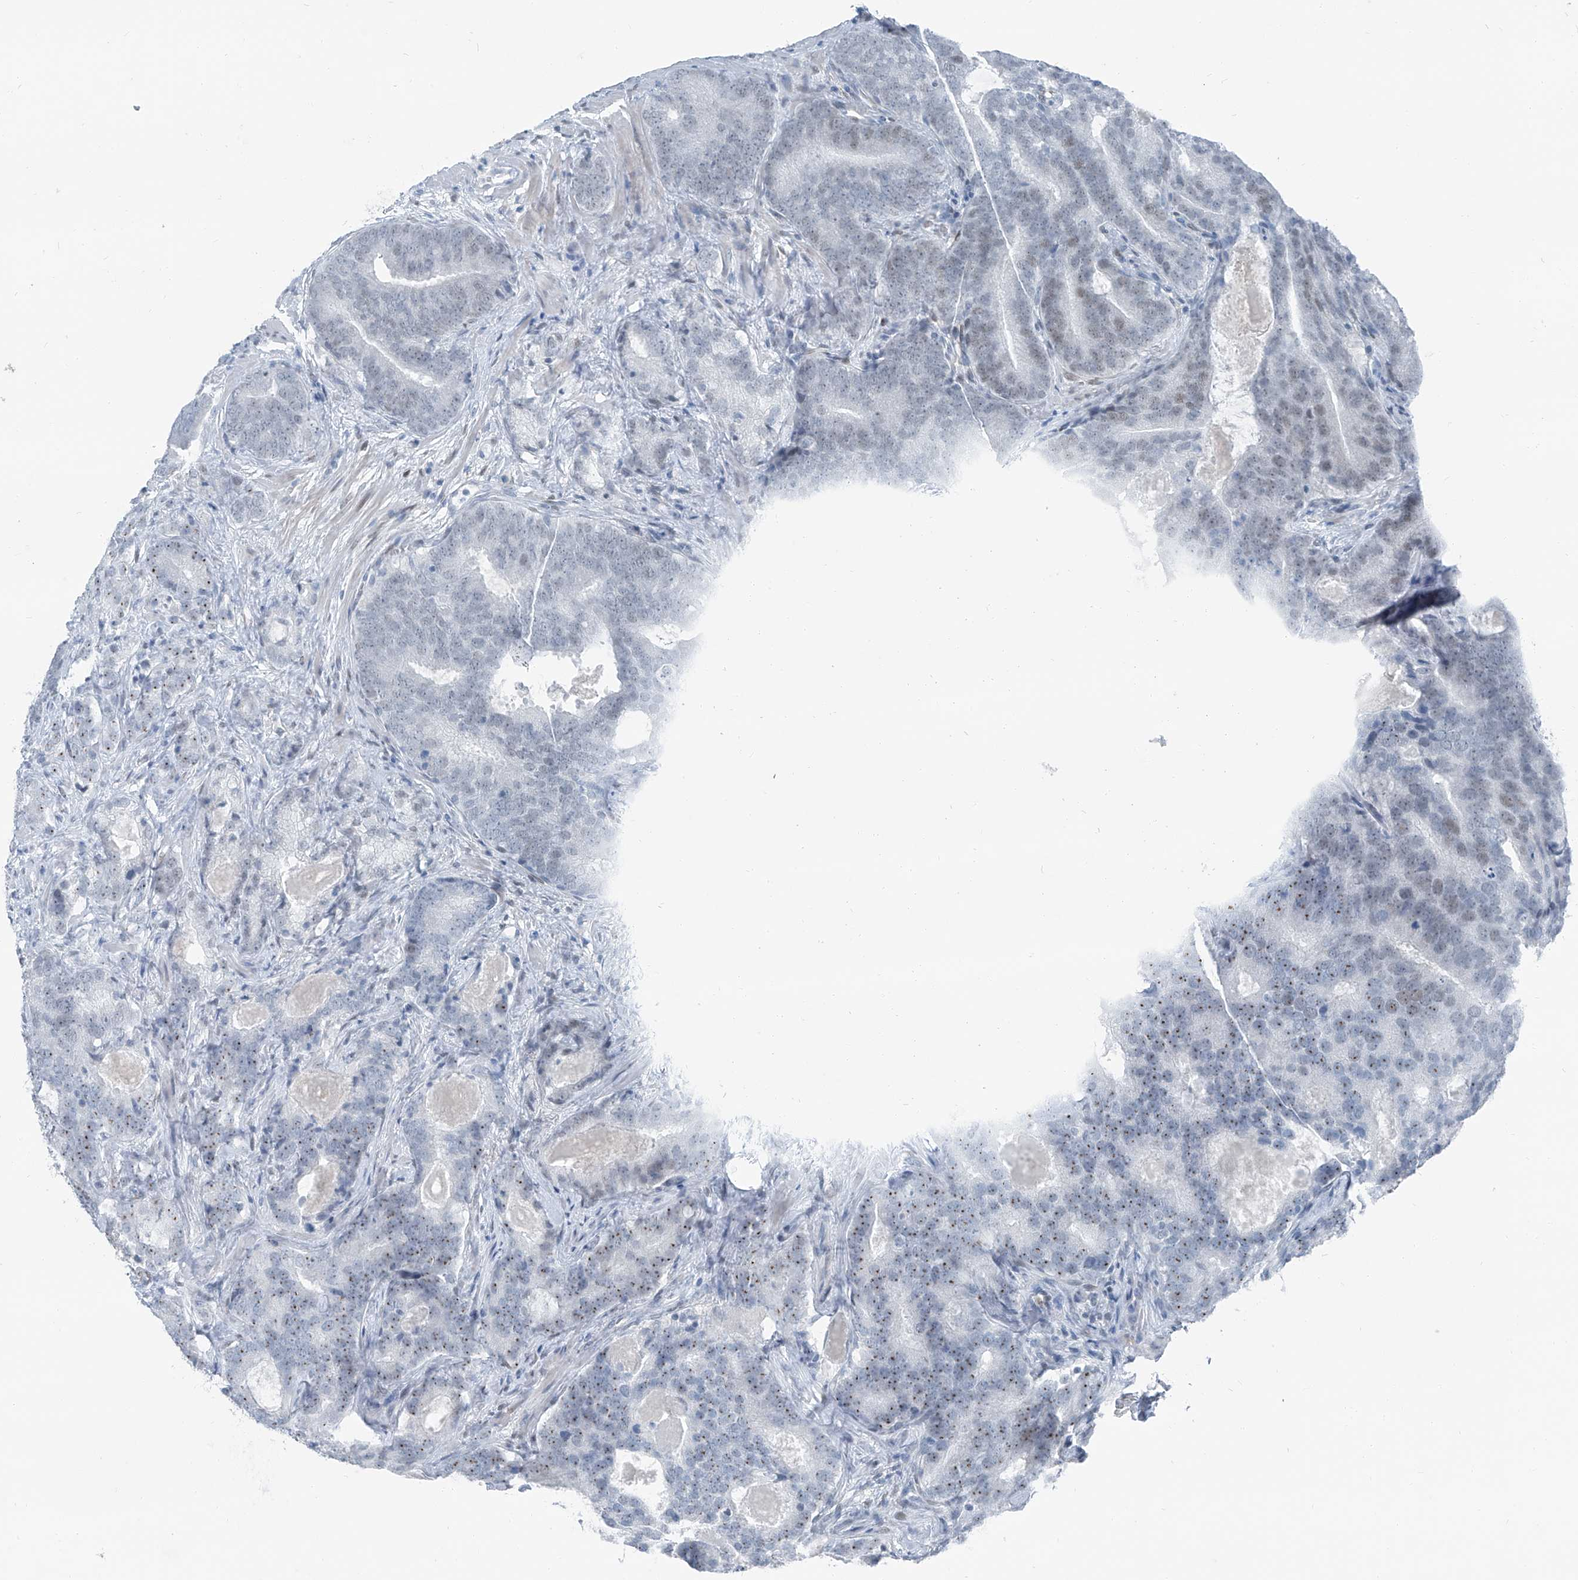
{"staining": {"intensity": "moderate", "quantity": "<25%", "location": "nuclear"}, "tissue": "prostate cancer", "cell_type": "Tumor cells", "image_type": "cancer", "snomed": [{"axis": "morphology", "description": "Adenocarcinoma, High grade"}, {"axis": "topography", "description": "Prostate"}], "caption": "About <25% of tumor cells in prostate cancer display moderate nuclear protein positivity as visualized by brown immunohistochemical staining.", "gene": "RGN", "patient": {"sex": "male", "age": 66}}